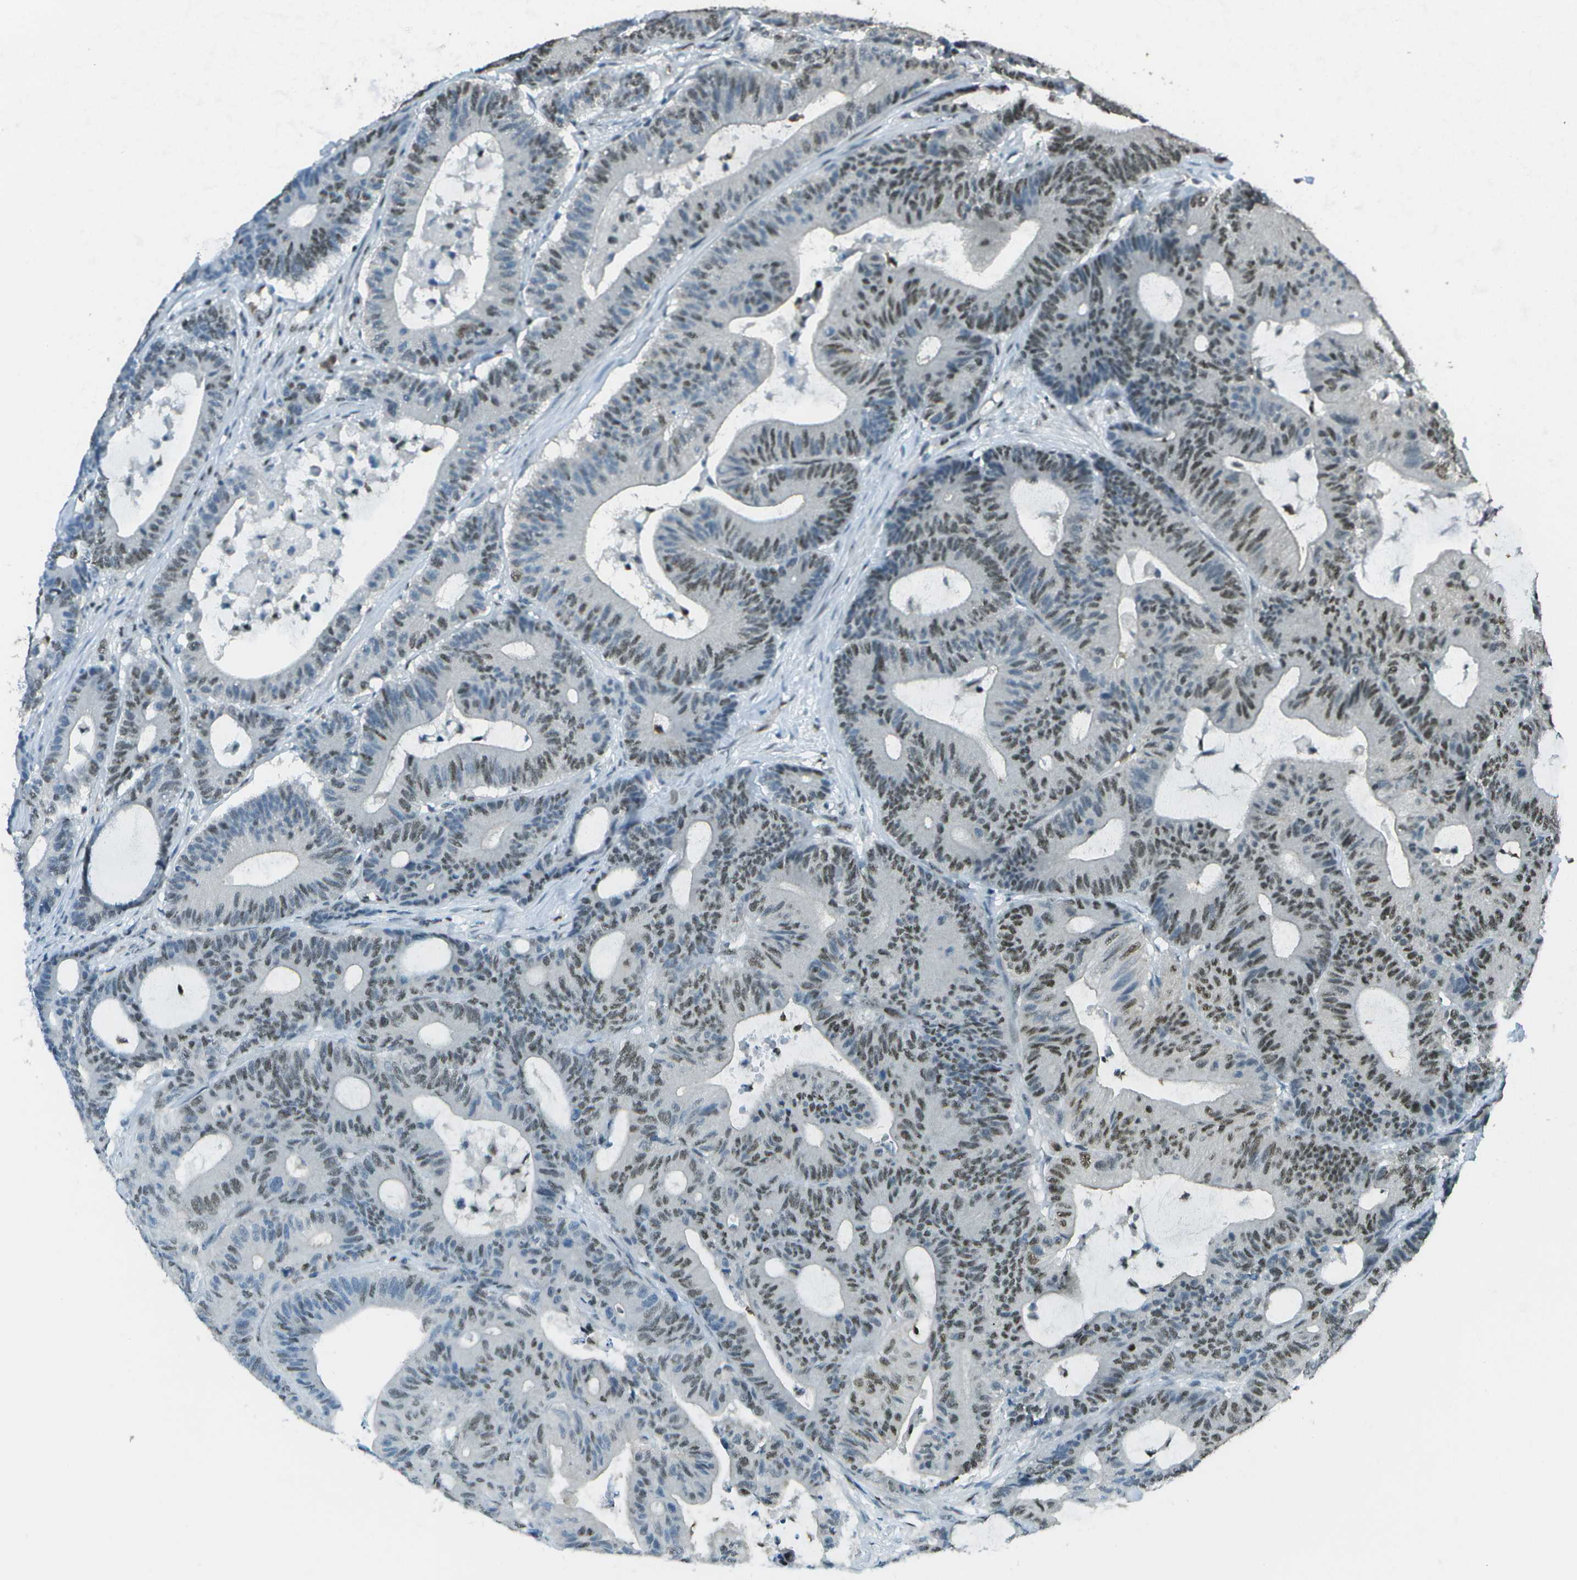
{"staining": {"intensity": "moderate", "quantity": "25%-75%", "location": "nuclear"}, "tissue": "colorectal cancer", "cell_type": "Tumor cells", "image_type": "cancer", "snomed": [{"axis": "morphology", "description": "Adenocarcinoma, NOS"}, {"axis": "topography", "description": "Colon"}], "caption": "High-power microscopy captured an immunohistochemistry image of adenocarcinoma (colorectal), revealing moderate nuclear positivity in about 25%-75% of tumor cells.", "gene": "DEPDC1", "patient": {"sex": "female", "age": 84}}